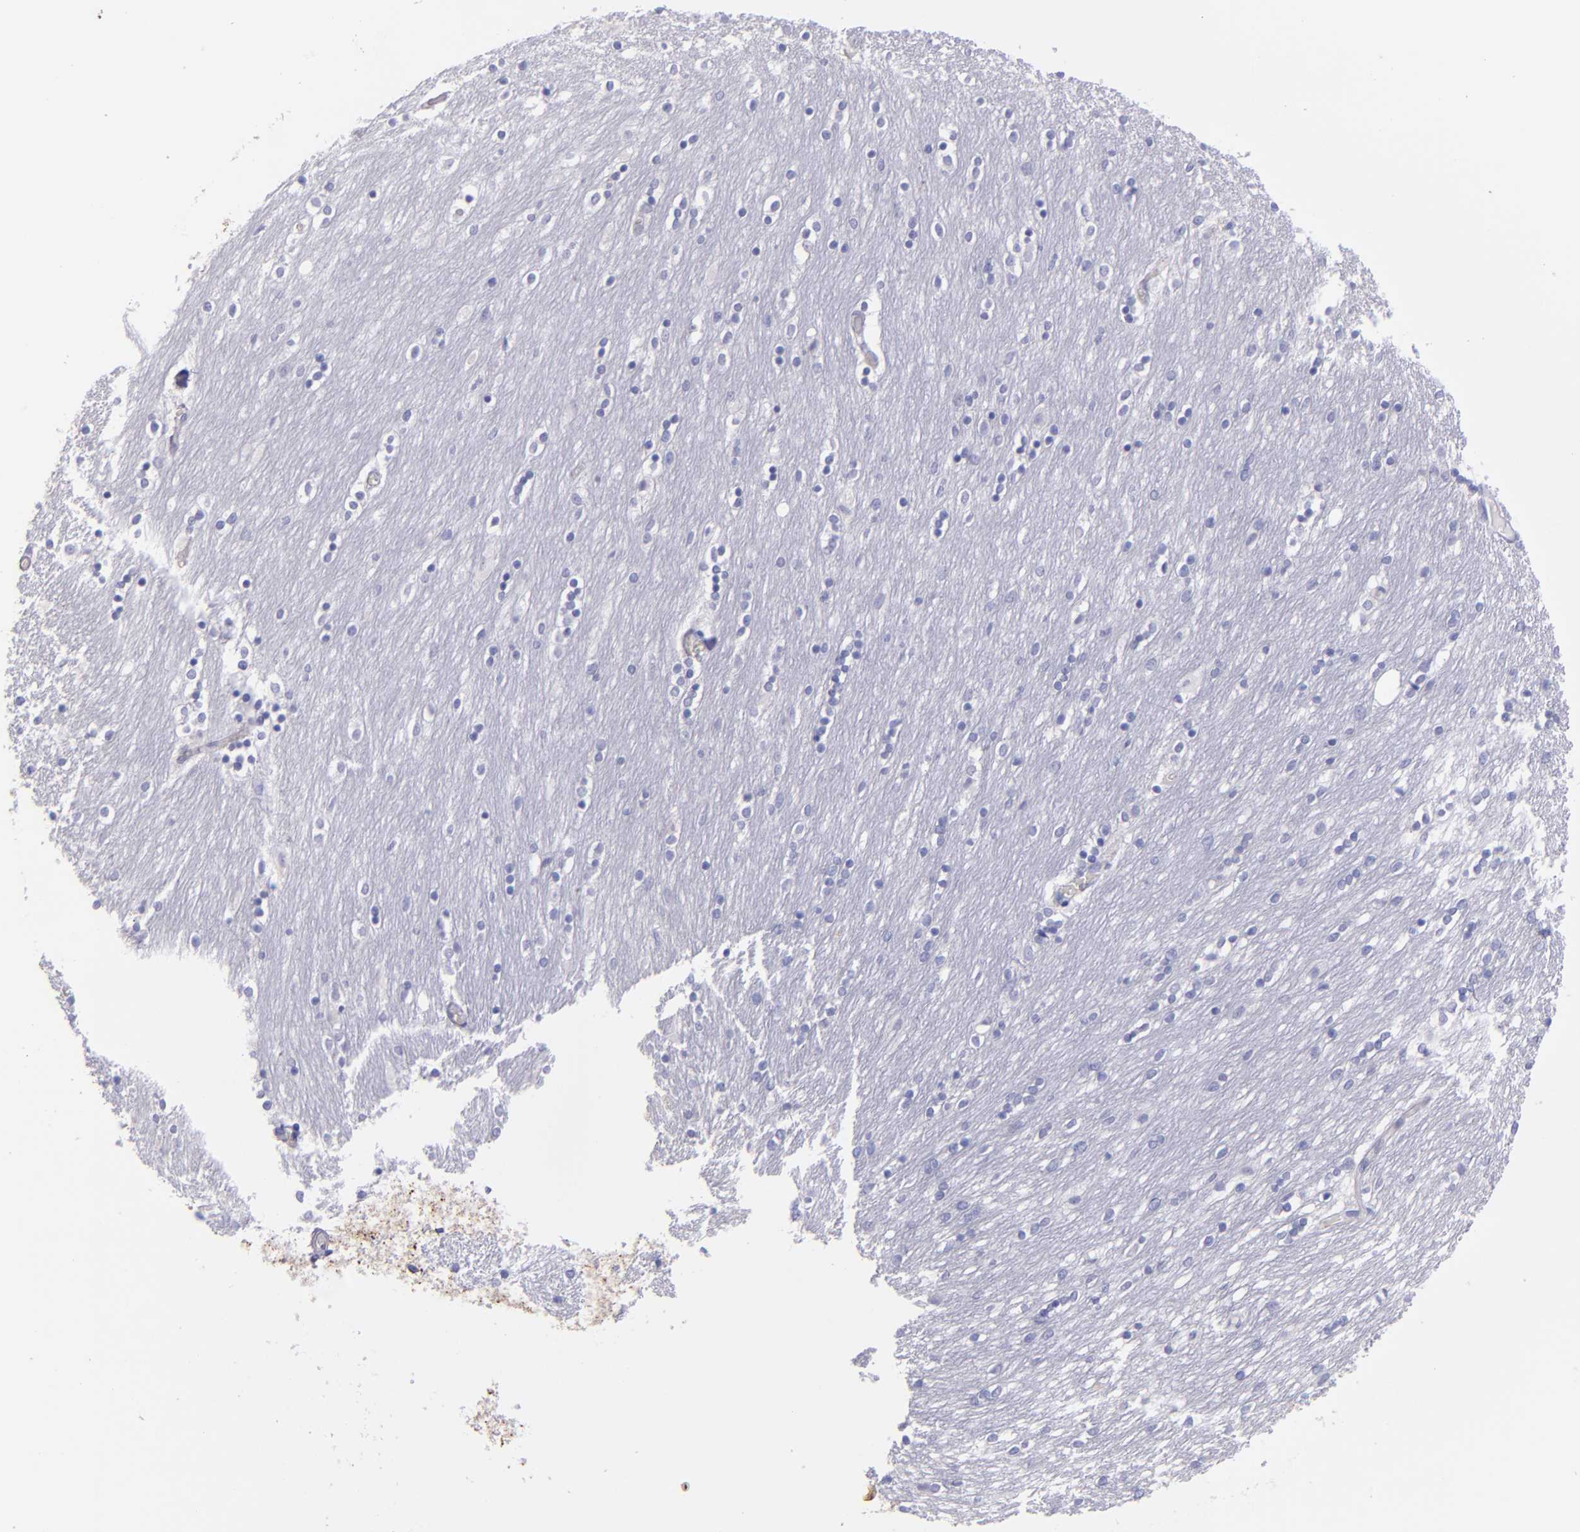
{"staining": {"intensity": "negative", "quantity": "none", "location": "none"}, "tissue": "caudate", "cell_type": "Glial cells", "image_type": "normal", "snomed": [{"axis": "morphology", "description": "Normal tissue, NOS"}, {"axis": "topography", "description": "Lateral ventricle wall"}], "caption": "DAB (3,3'-diaminobenzidine) immunohistochemical staining of unremarkable caudate demonstrates no significant positivity in glial cells. (DAB (3,3'-diaminobenzidine) IHC with hematoxylin counter stain).", "gene": "TG", "patient": {"sex": "female", "age": 54}}